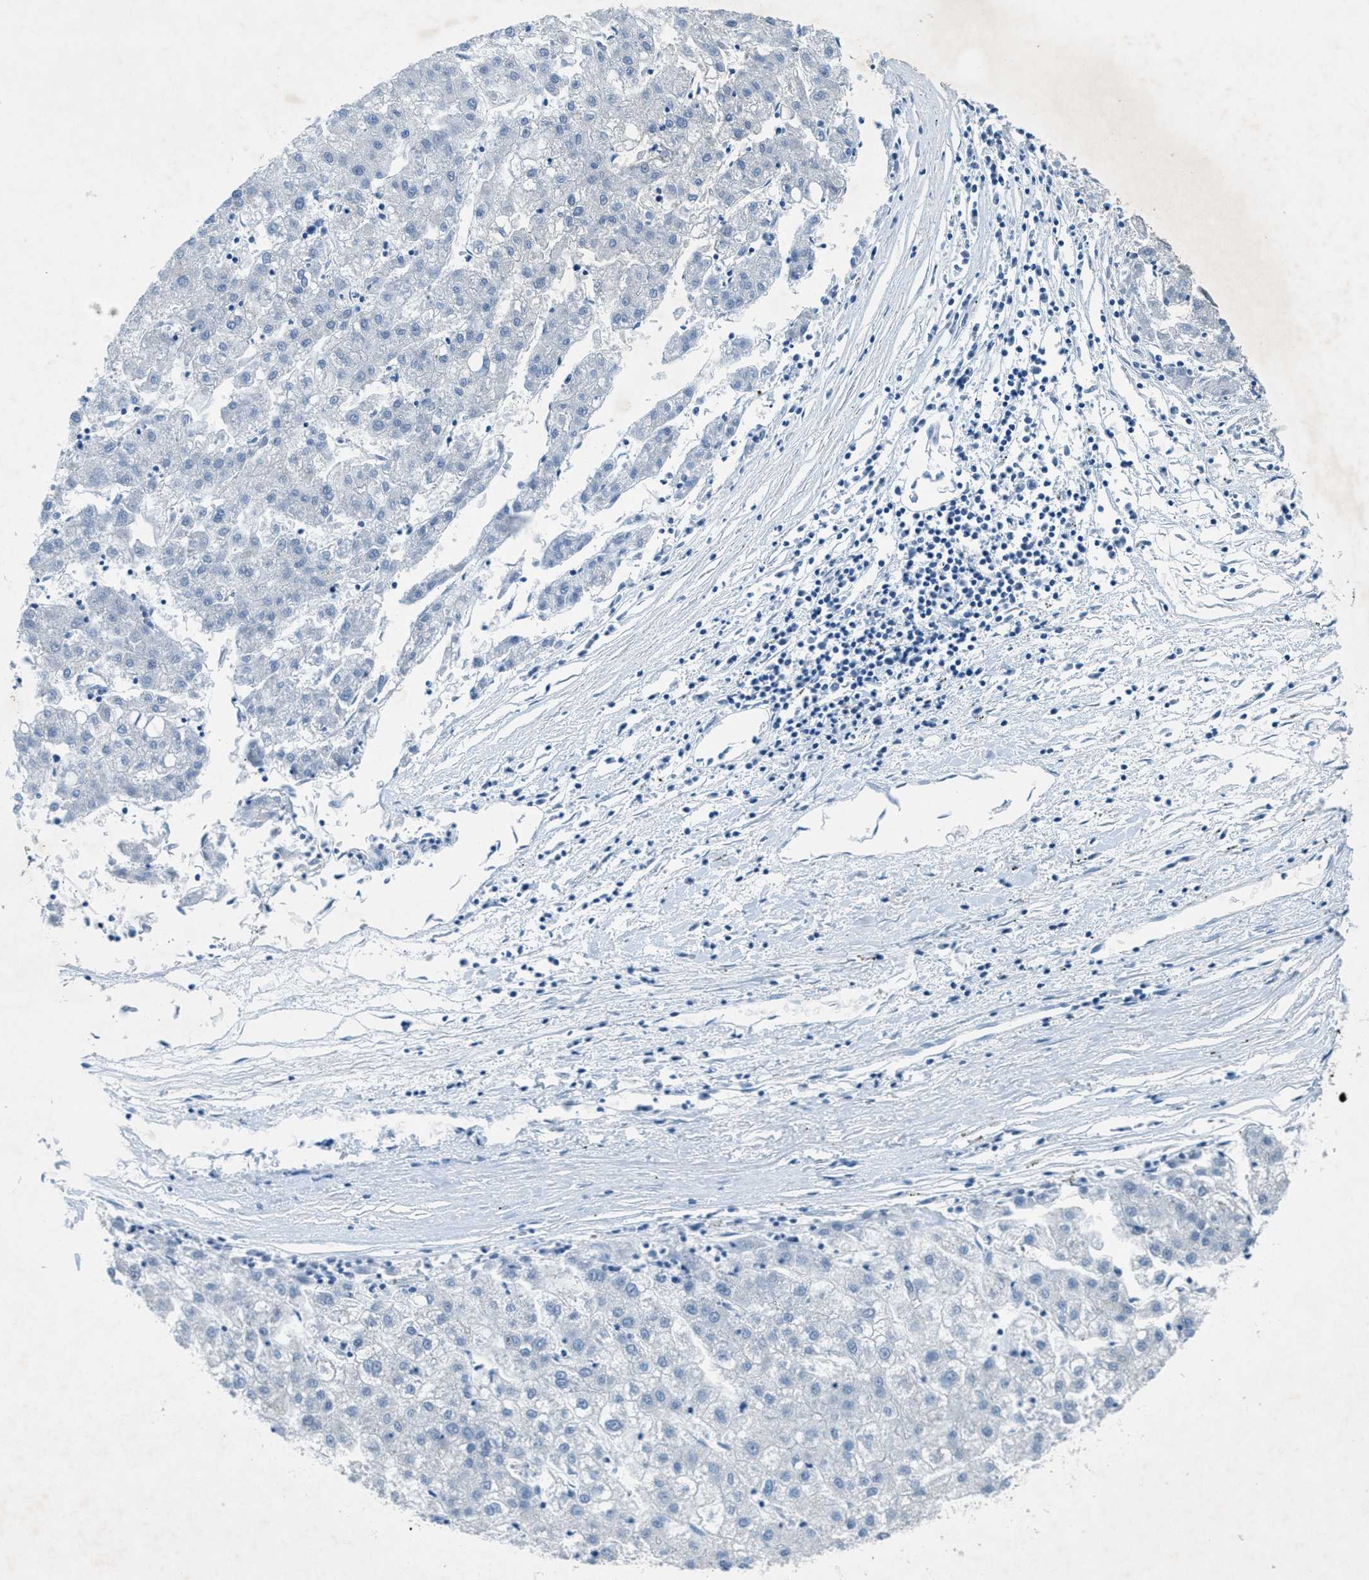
{"staining": {"intensity": "negative", "quantity": "none", "location": "none"}, "tissue": "liver cancer", "cell_type": "Tumor cells", "image_type": "cancer", "snomed": [{"axis": "morphology", "description": "Carcinoma, Hepatocellular, NOS"}, {"axis": "topography", "description": "Liver"}], "caption": "This is an IHC image of liver cancer (hepatocellular carcinoma). There is no staining in tumor cells.", "gene": "GALNT17", "patient": {"sex": "male", "age": 72}}